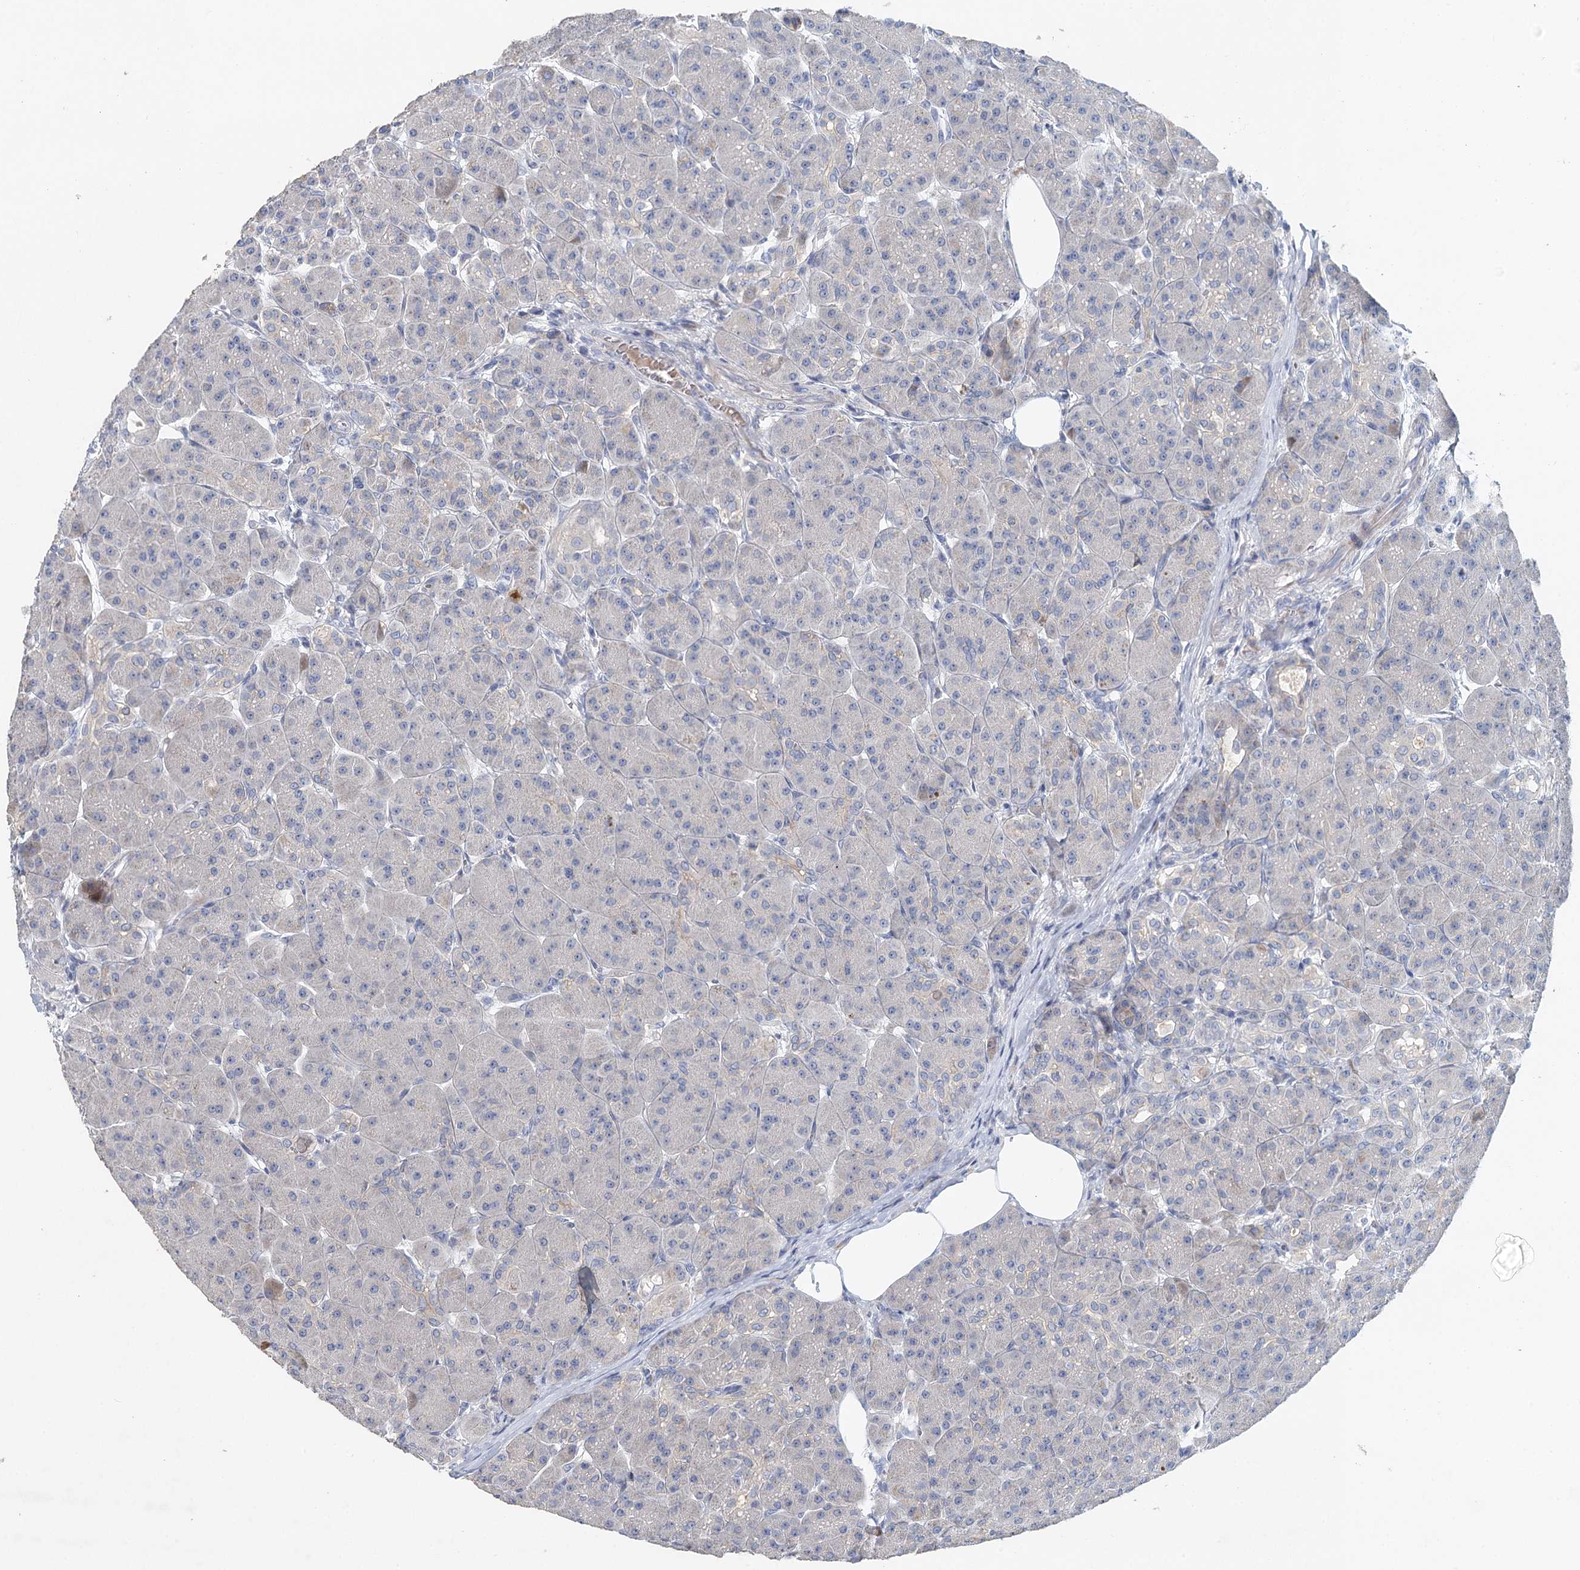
{"staining": {"intensity": "negative", "quantity": "none", "location": "none"}, "tissue": "pancreas", "cell_type": "Exocrine glandular cells", "image_type": "normal", "snomed": [{"axis": "morphology", "description": "Normal tissue, NOS"}, {"axis": "topography", "description": "Pancreas"}], "caption": "Pancreas stained for a protein using immunohistochemistry (IHC) exhibits no staining exocrine glandular cells.", "gene": "MYL6B", "patient": {"sex": "male", "age": 63}}